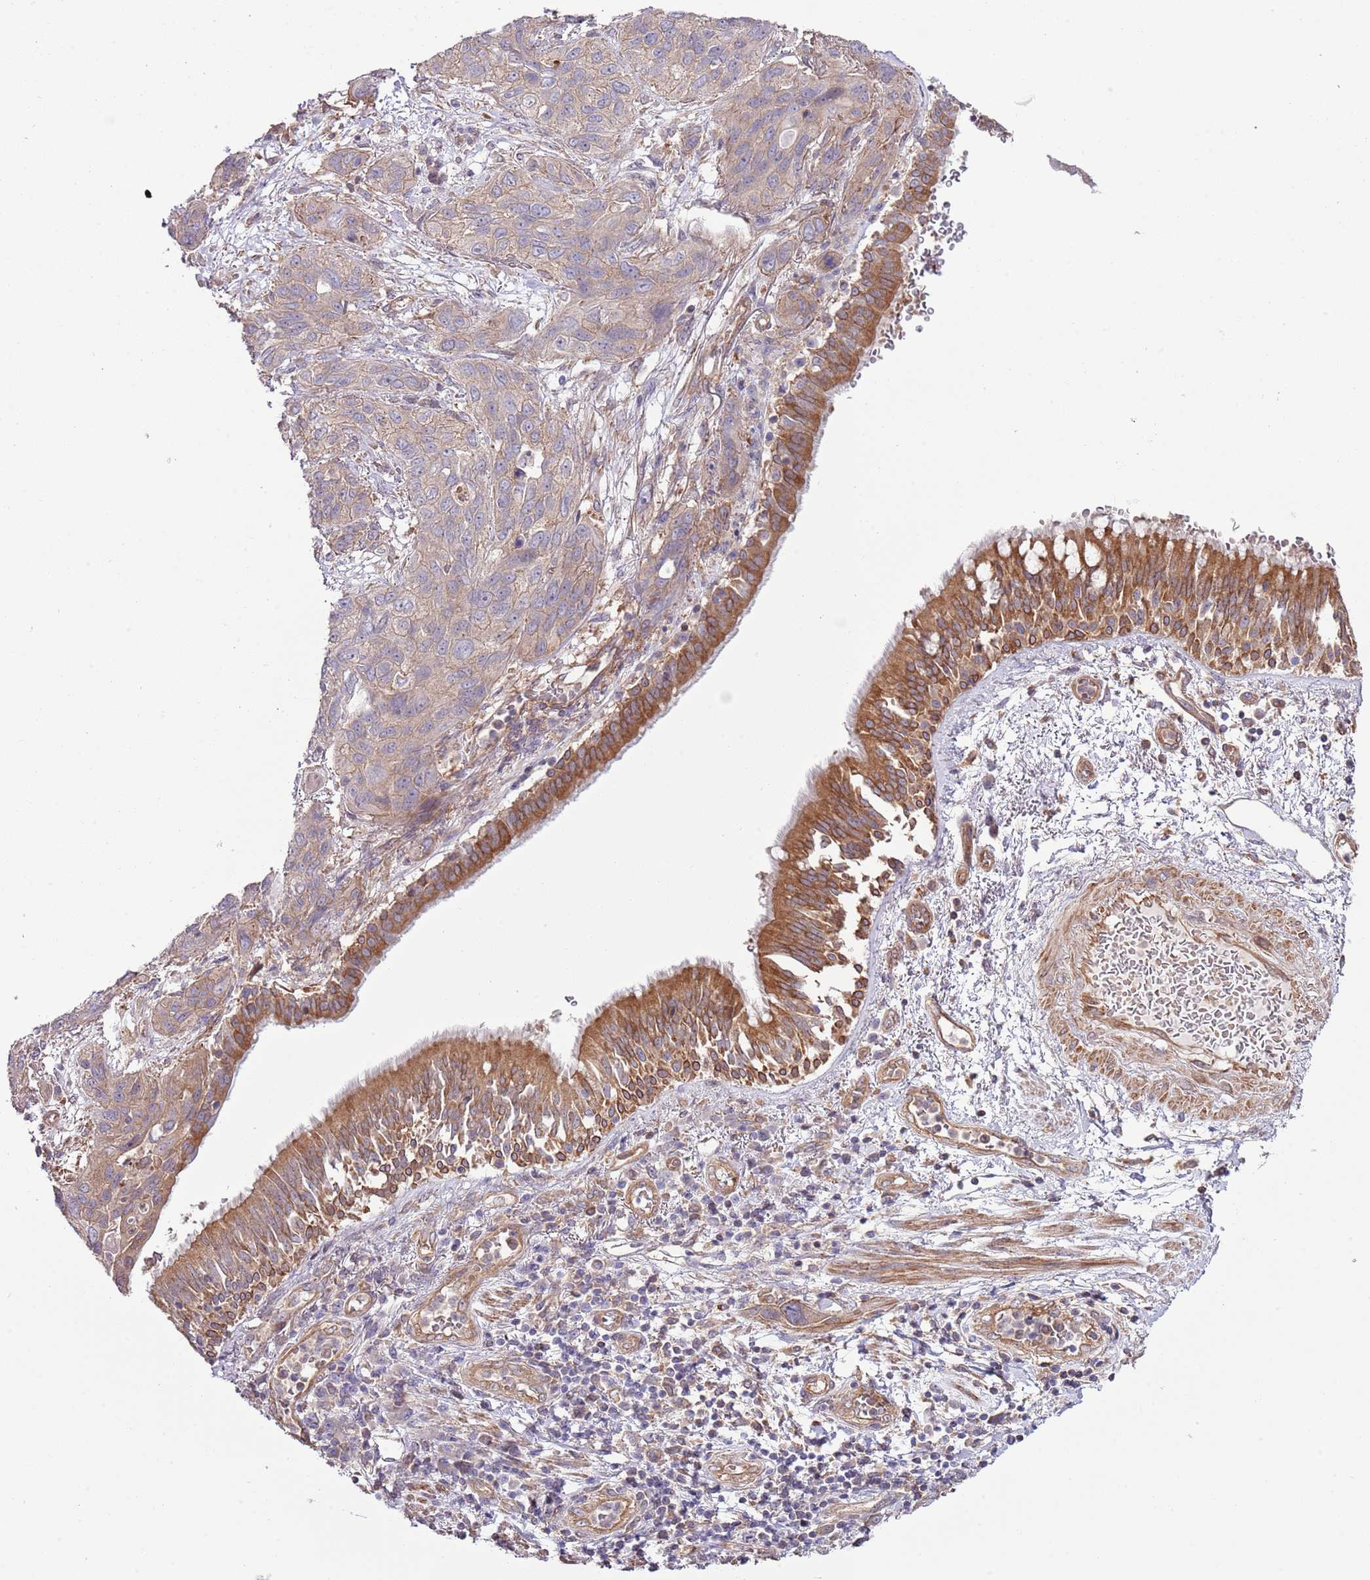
{"staining": {"intensity": "weak", "quantity": "<25%", "location": "cytoplasmic/membranous"}, "tissue": "lung cancer", "cell_type": "Tumor cells", "image_type": "cancer", "snomed": [{"axis": "morphology", "description": "Squamous cell carcinoma, NOS"}, {"axis": "topography", "description": "Lung"}], "caption": "This is an immunohistochemistry (IHC) micrograph of human lung cancer. There is no staining in tumor cells.", "gene": "LPIN2", "patient": {"sex": "female", "age": 70}}